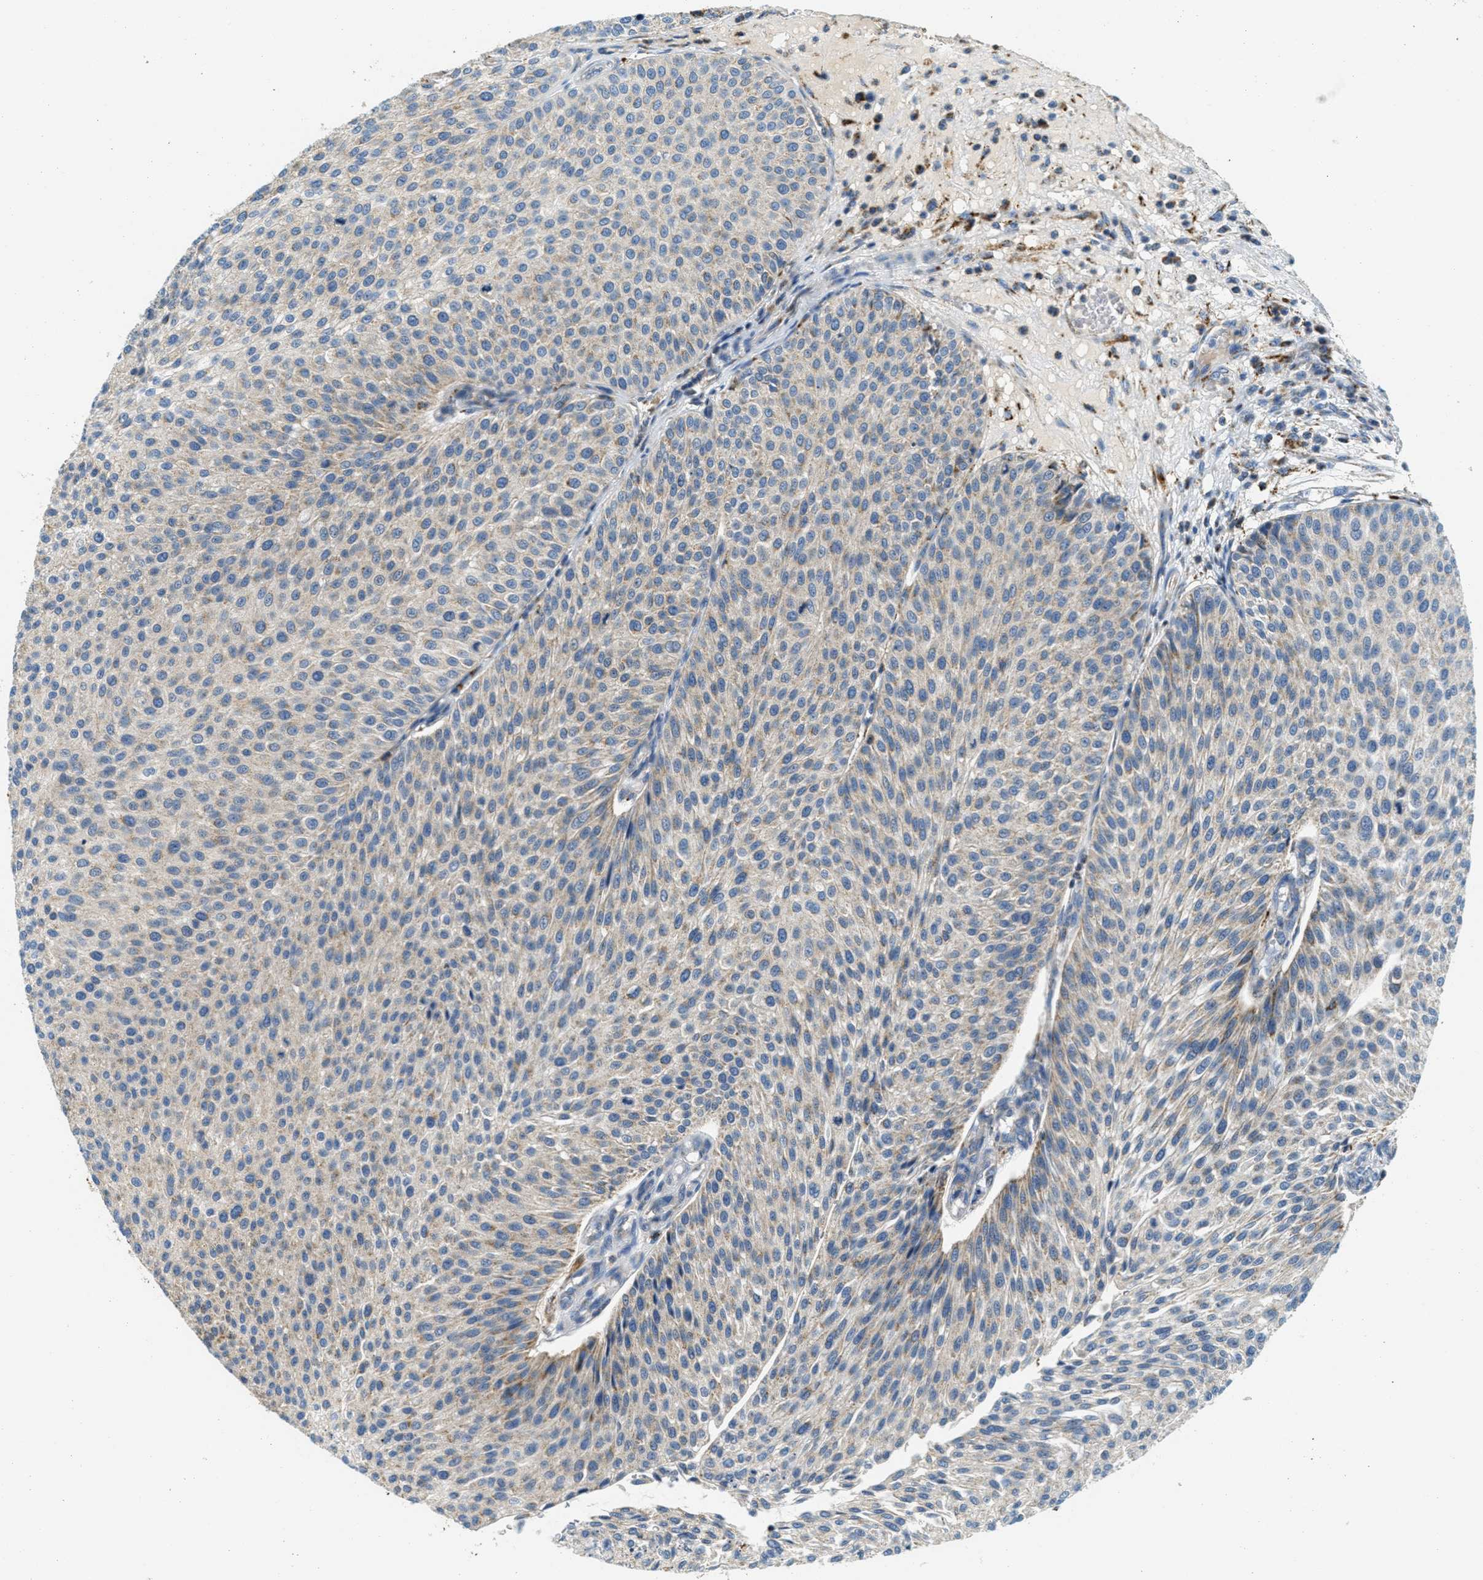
{"staining": {"intensity": "negative", "quantity": "none", "location": "none"}, "tissue": "urothelial cancer", "cell_type": "Tumor cells", "image_type": "cancer", "snomed": [{"axis": "morphology", "description": "Urothelial carcinoma, Low grade"}, {"axis": "topography", "description": "Smooth muscle"}, {"axis": "topography", "description": "Urinary bladder"}], "caption": "Urothelial cancer was stained to show a protein in brown. There is no significant expression in tumor cells. (DAB (3,3'-diaminobenzidine) immunohistochemistry visualized using brightfield microscopy, high magnification).", "gene": "HLCS", "patient": {"sex": "male", "age": 60}}